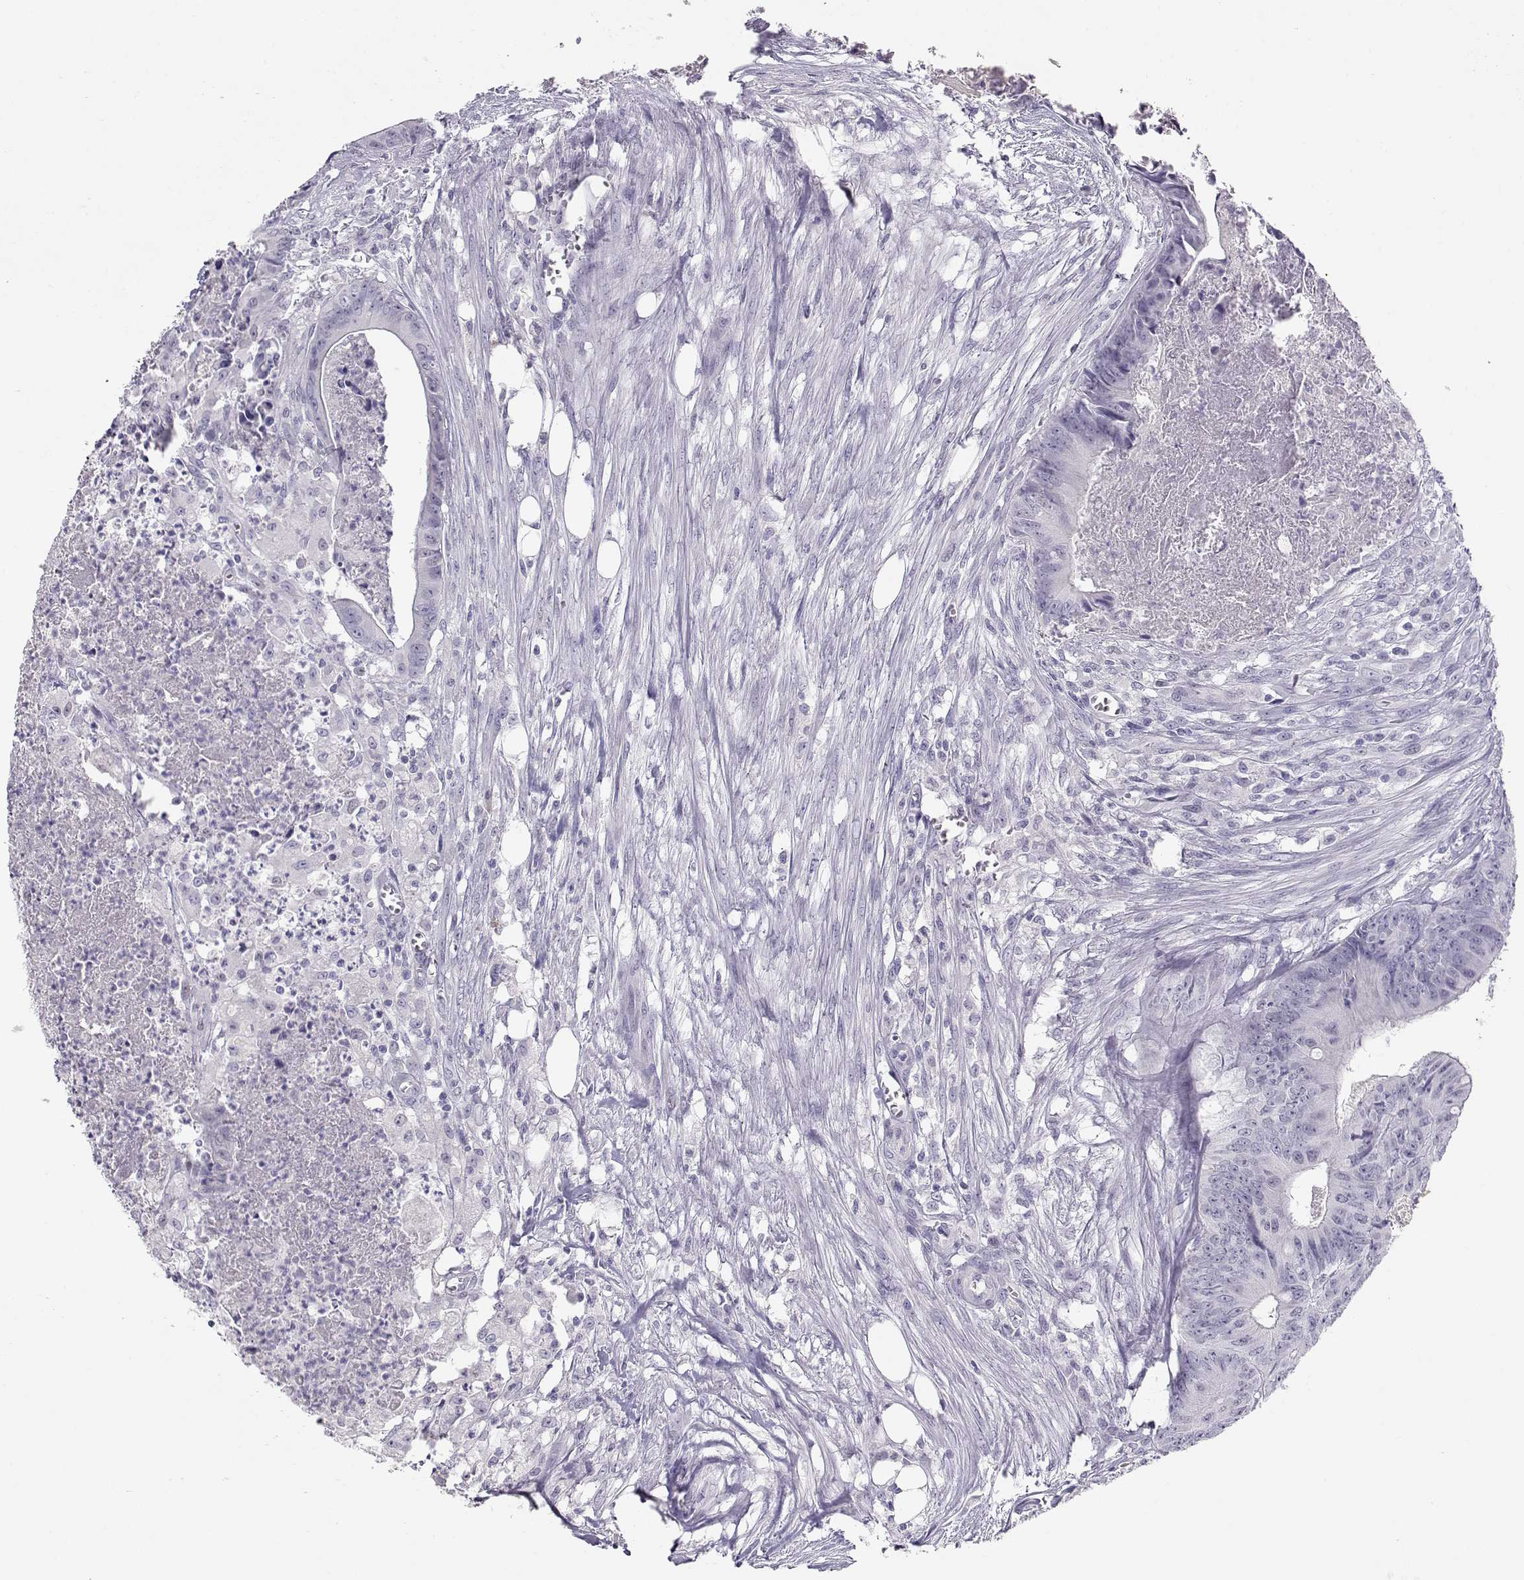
{"staining": {"intensity": "negative", "quantity": "none", "location": "none"}, "tissue": "colorectal cancer", "cell_type": "Tumor cells", "image_type": "cancer", "snomed": [{"axis": "morphology", "description": "Adenocarcinoma, NOS"}, {"axis": "topography", "description": "Colon"}], "caption": "This is a micrograph of immunohistochemistry (IHC) staining of adenocarcinoma (colorectal), which shows no staining in tumor cells. (Brightfield microscopy of DAB (3,3'-diaminobenzidine) immunohistochemistry (IHC) at high magnification).", "gene": "OPN5", "patient": {"sex": "male", "age": 84}}